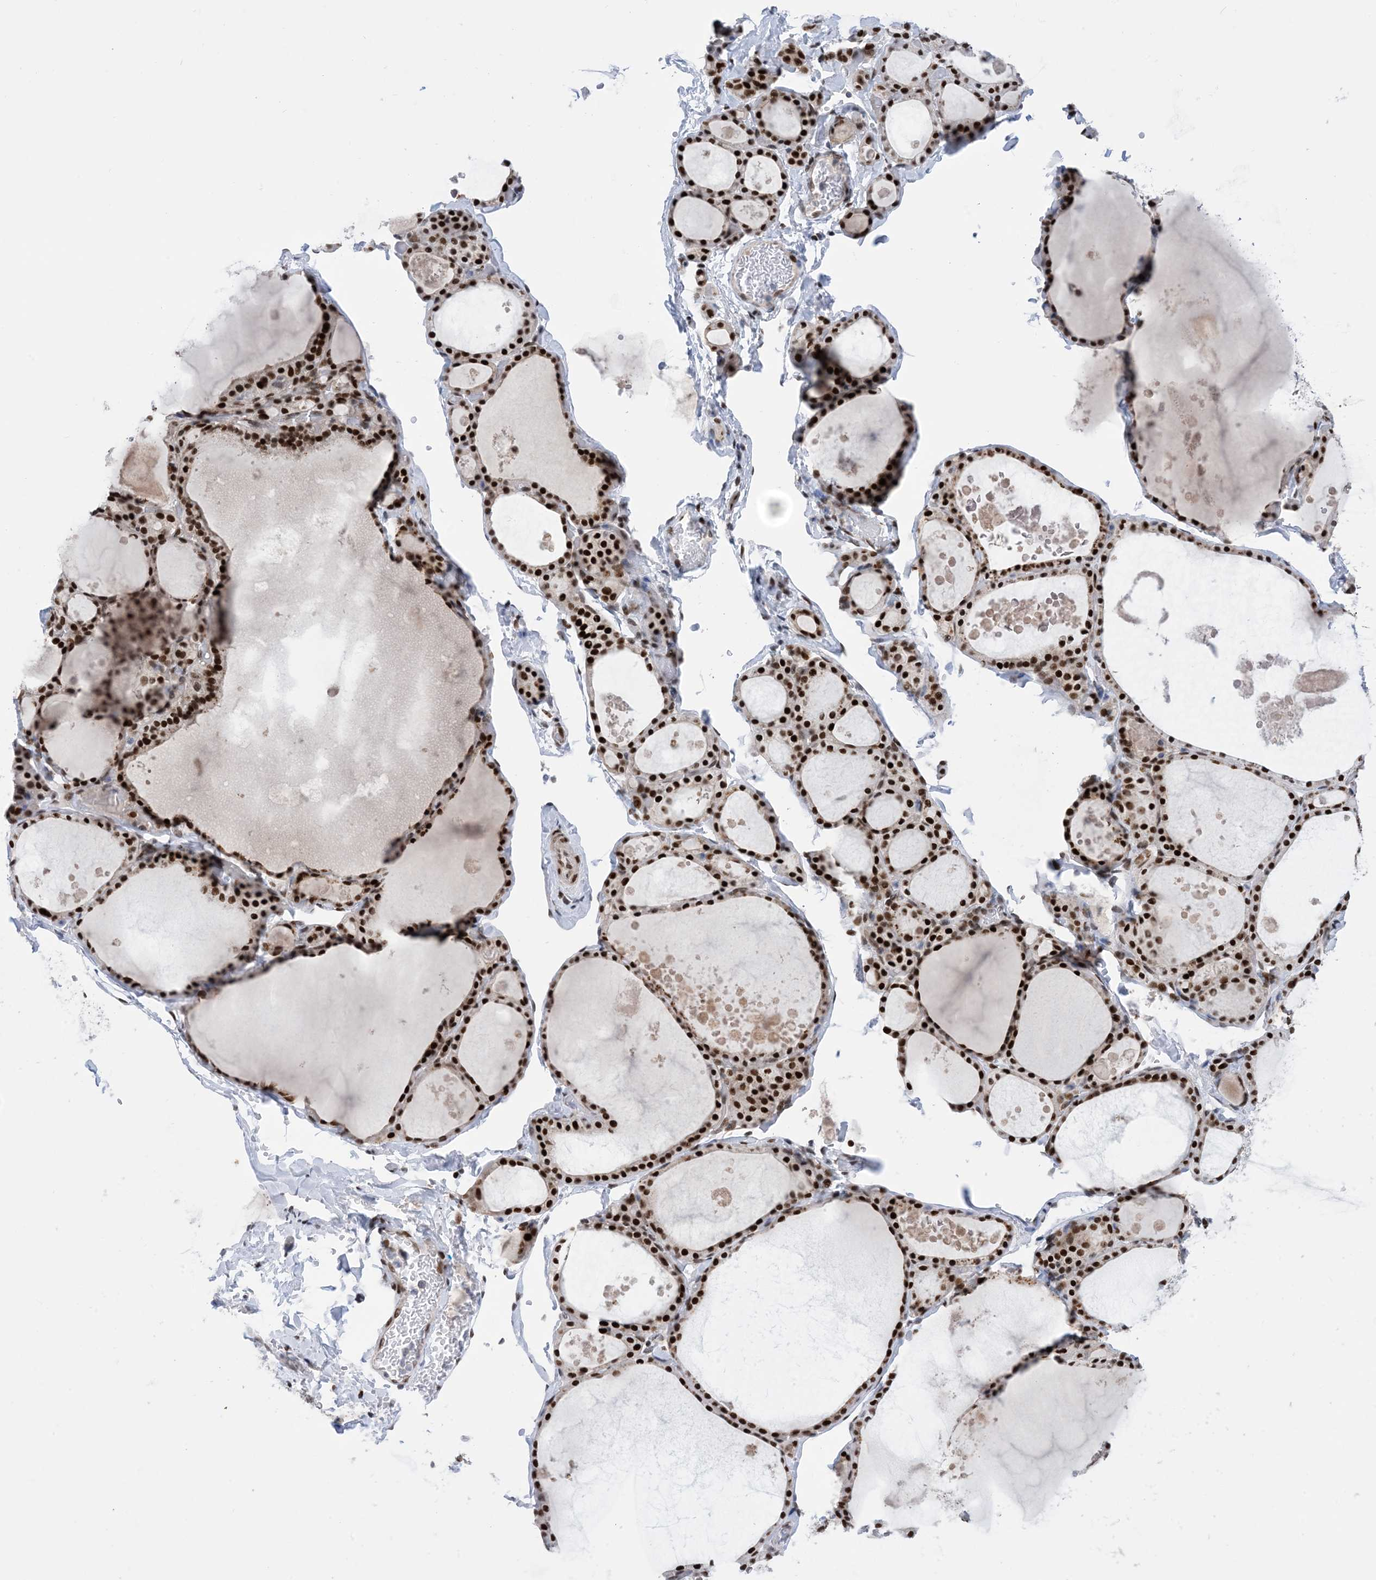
{"staining": {"intensity": "strong", "quantity": ">75%", "location": "nuclear"}, "tissue": "thyroid gland", "cell_type": "Glandular cells", "image_type": "normal", "snomed": [{"axis": "morphology", "description": "Normal tissue, NOS"}, {"axis": "topography", "description": "Thyroid gland"}], "caption": "Immunohistochemistry (IHC) of unremarkable human thyroid gland shows high levels of strong nuclear positivity in approximately >75% of glandular cells.", "gene": "TSPYL1", "patient": {"sex": "male", "age": 56}}